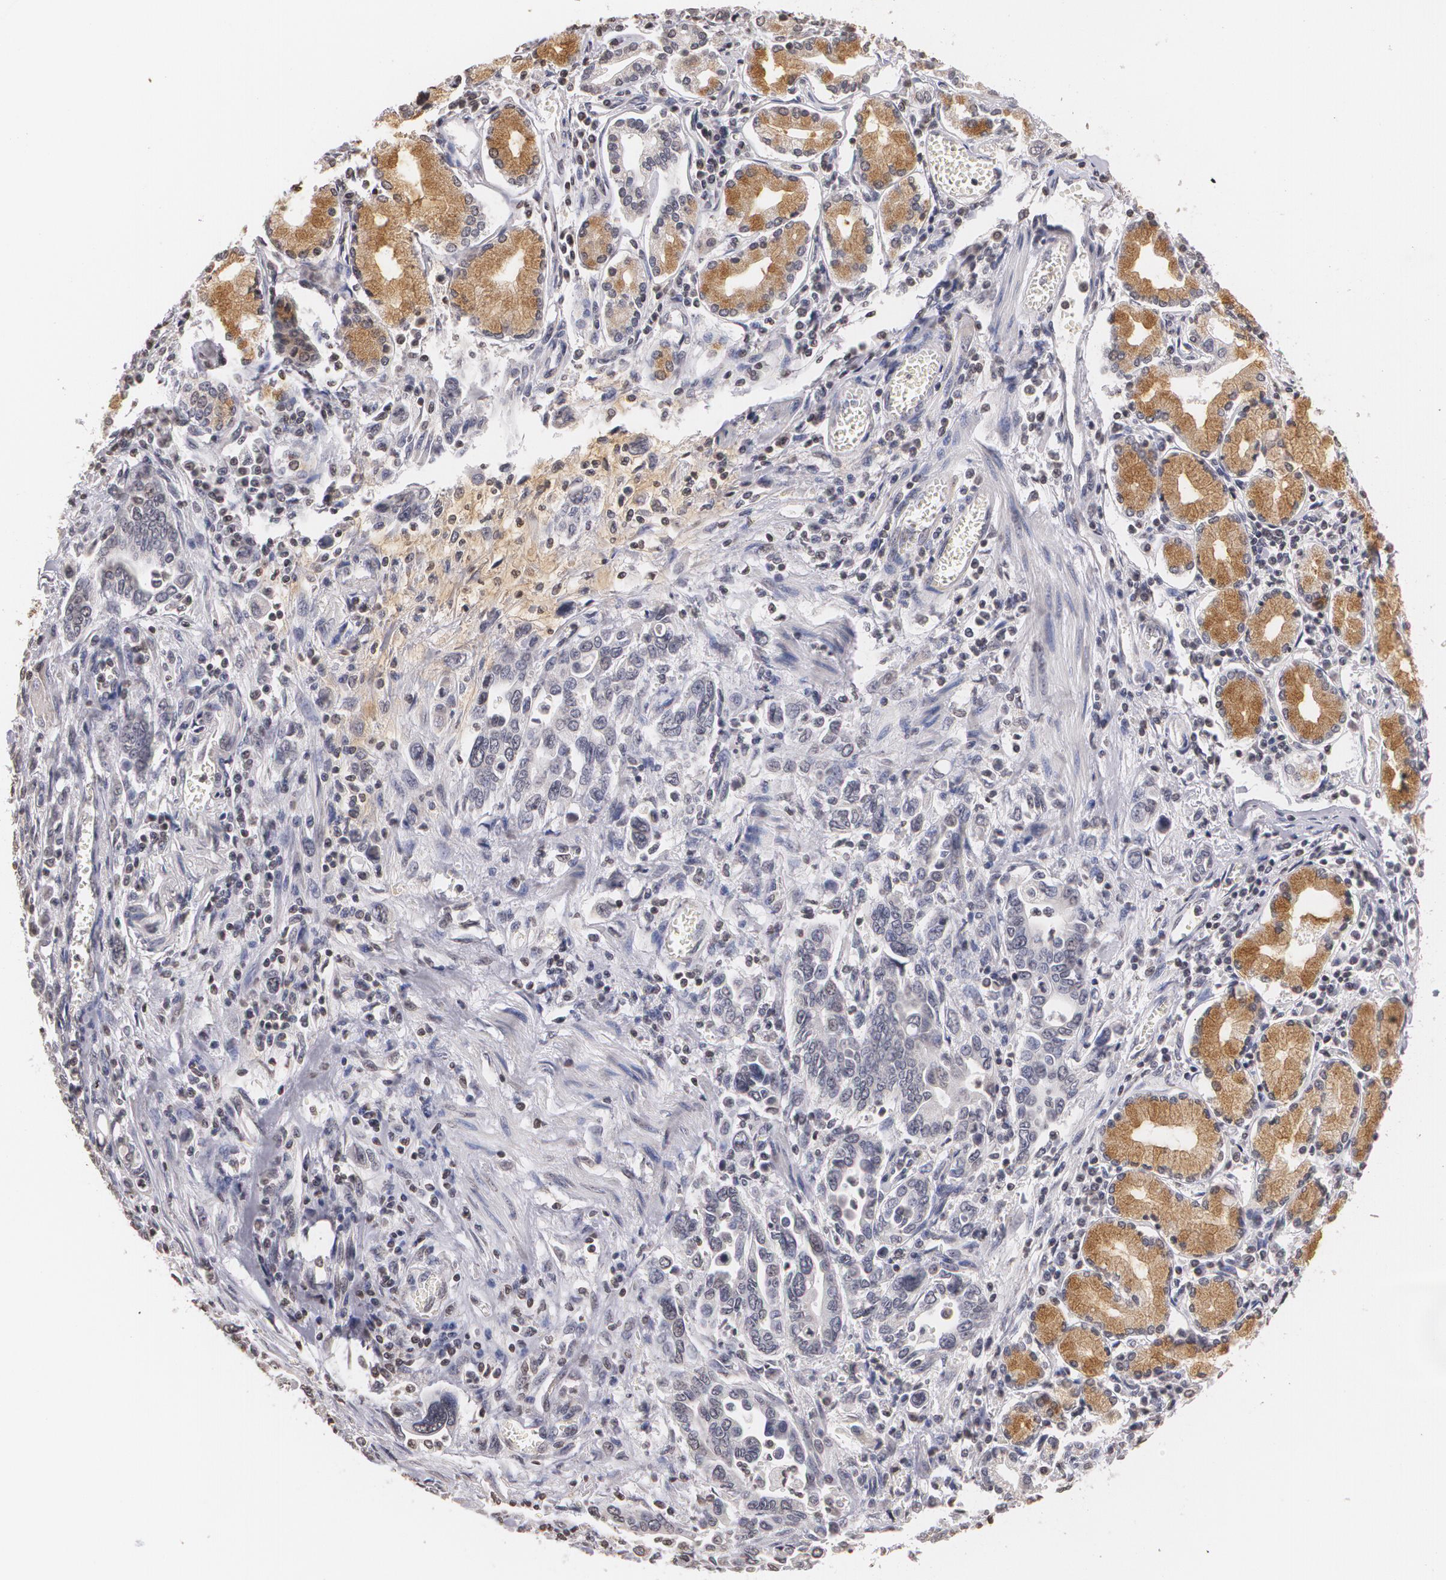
{"staining": {"intensity": "negative", "quantity": "none", "location": "none"}, "tissue": "pancreatic cancer", "cell_type": "Tumor cells", "image_type": "cancer", "snomed": [{"axis": "morphology", "description": "Adenocarcinoma, NOS"}, {"axis": "topography", "description": "Pancreas"}], "caption": "Tumor cells show no significant protein positivity in pancreatic cancer (adenocarcinoma). (Immunohistochemistry, brightfield microscopy, high magnification).", "gene": "THRB", "patient": {"sex": "female", "age": 57}}